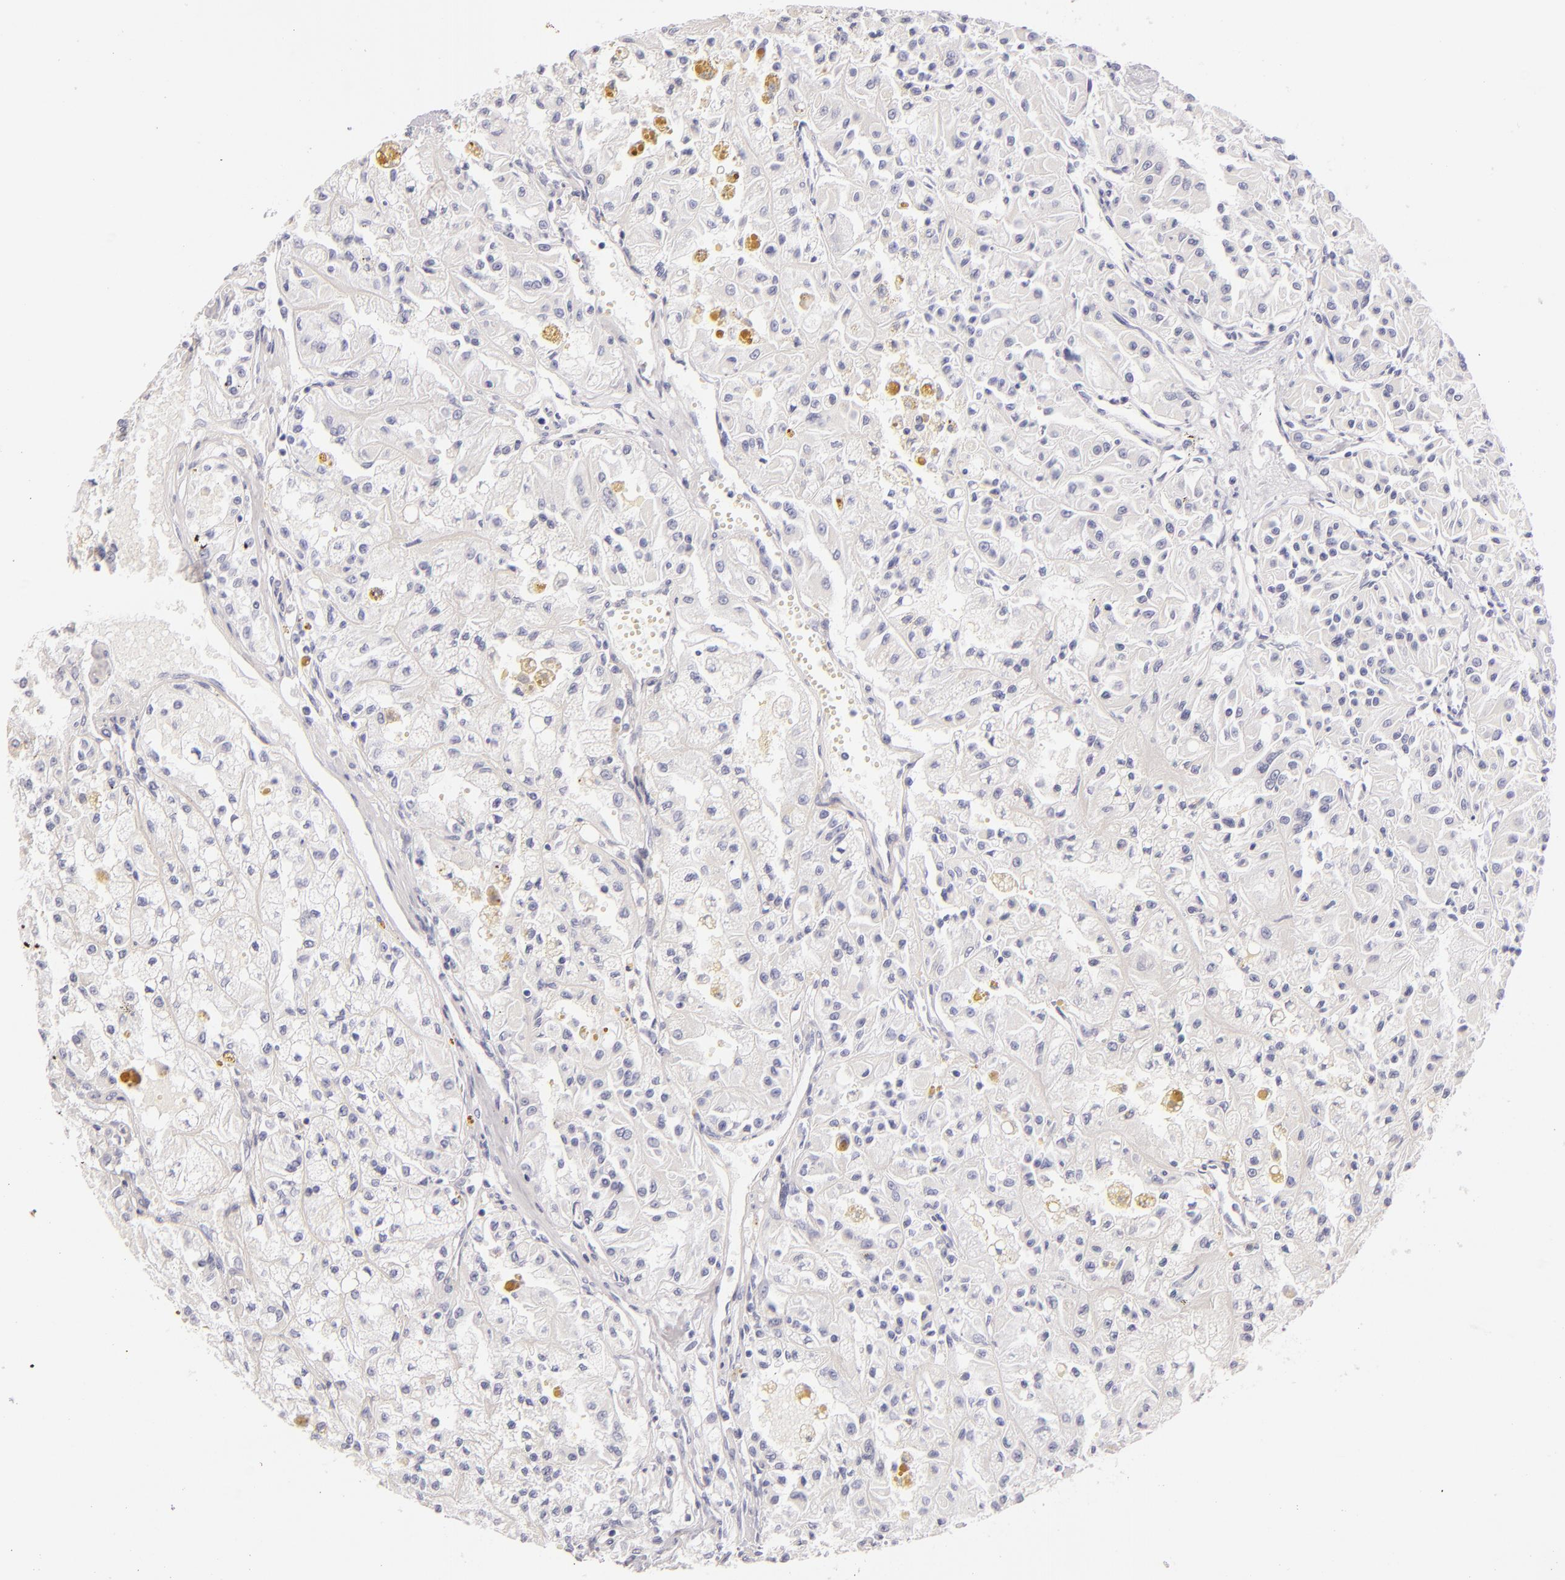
{"staining": {"intensity": "negative", "quantity": "none", "location": "none"}, "tissue": "renal cancer", "cell_type": "Tumor cells", "image_type": "cancer", "snomed": [{"axis": "morphology", "description": "Adenocarcinoma, NOS"}, {"axis": "topography", "description": "Kidney"}], "caption": "High magnification brightfield microscopy of renal adenocarcinoma stained with DAB (brown) and counterstained with hematoxylin (blue): tumor cells show no significant positivity.", "gene": "FABP1", "patient": {"sex": "male", "age": 78}}